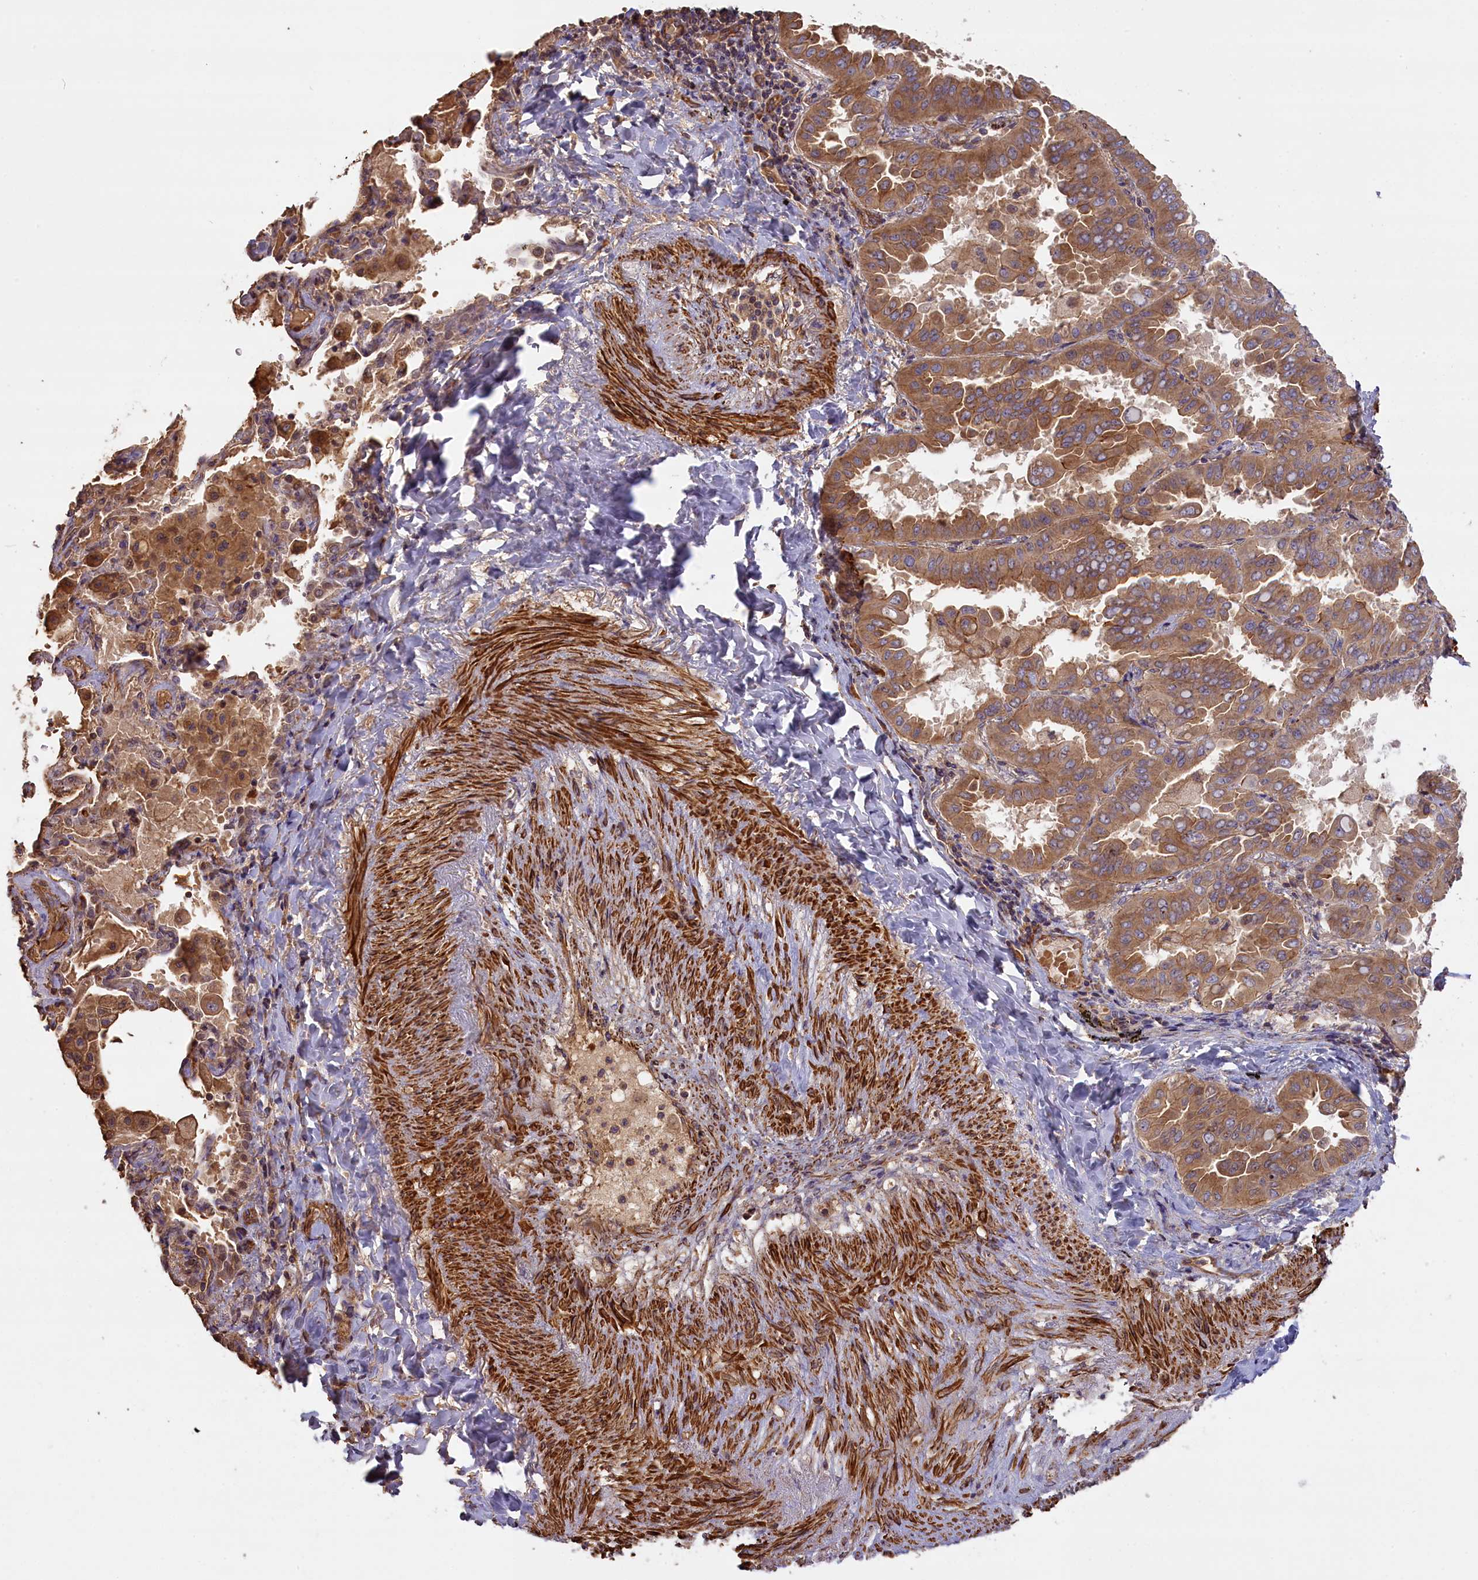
{"staining": {"intensity": "moderate", "quantity": ">75%", "location": "cytoplasmic/membranous"}, "tissue": "lung cancer", "cell_type": "Tumor cells", "image_type": "cancer", "snomed": [{"axis": "morphology", "description": "Adenocarcinoma, NOS"}, {"axis": "topography", "description": "Lung"}], "caption": "Immunohistochemistry staining of lung cancer, which exhibits medium levels of moderate cytoplasmic/membranous positivity in approximately >75% of tumor cells indicating moderate cytoplasmic/membranous protein expression. The staining was performed using DAB (3,3'-diaminobenzidine) (brown) for protein detection and nuclei were counterstained in hematoxylin (blue).", "gene": "FUZ", "patient": {"sex": "male", "age": 64}}